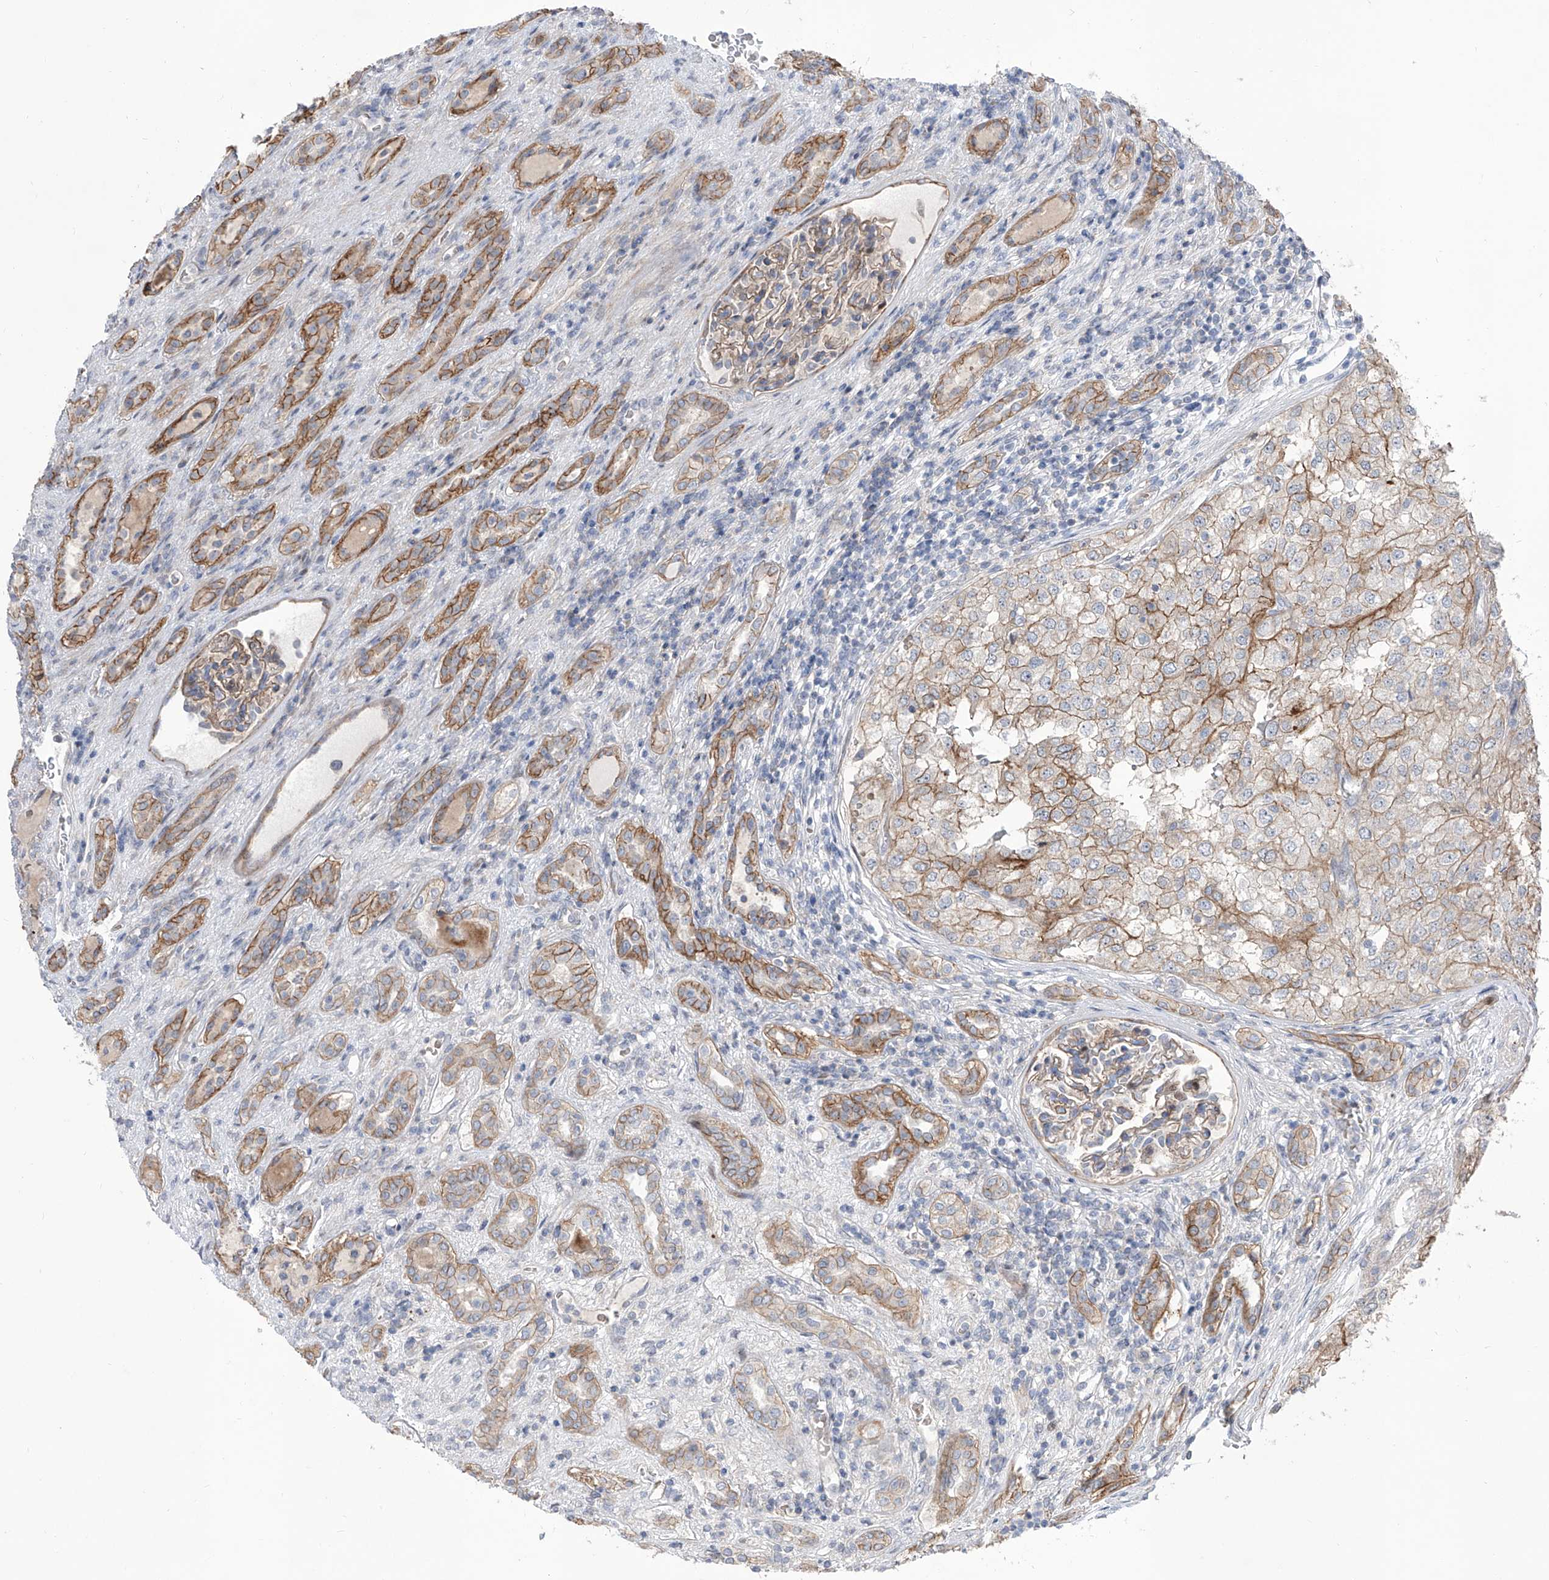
{"staining": {"intensity": "moderate", "quantity": "25%-75%", "location": "cytoplasmic/membranous"}, "tissue": "renal cancer", "cell_type": "Tumor cells", "image_type": "cancer", "snomed": [{"axis": "morphology", "description": "Adenocarcinoma, NOS"}, {"axis": "topography", "description": "Kidney"}], "caption": "A histopathology image of human renal adenocarcinoma stained for a protein shows moderate cytoplasmic/membranous brown staining in tumor cells.", "gene": "LRRC1", "patient": {"sex": "female", "age": 54}}